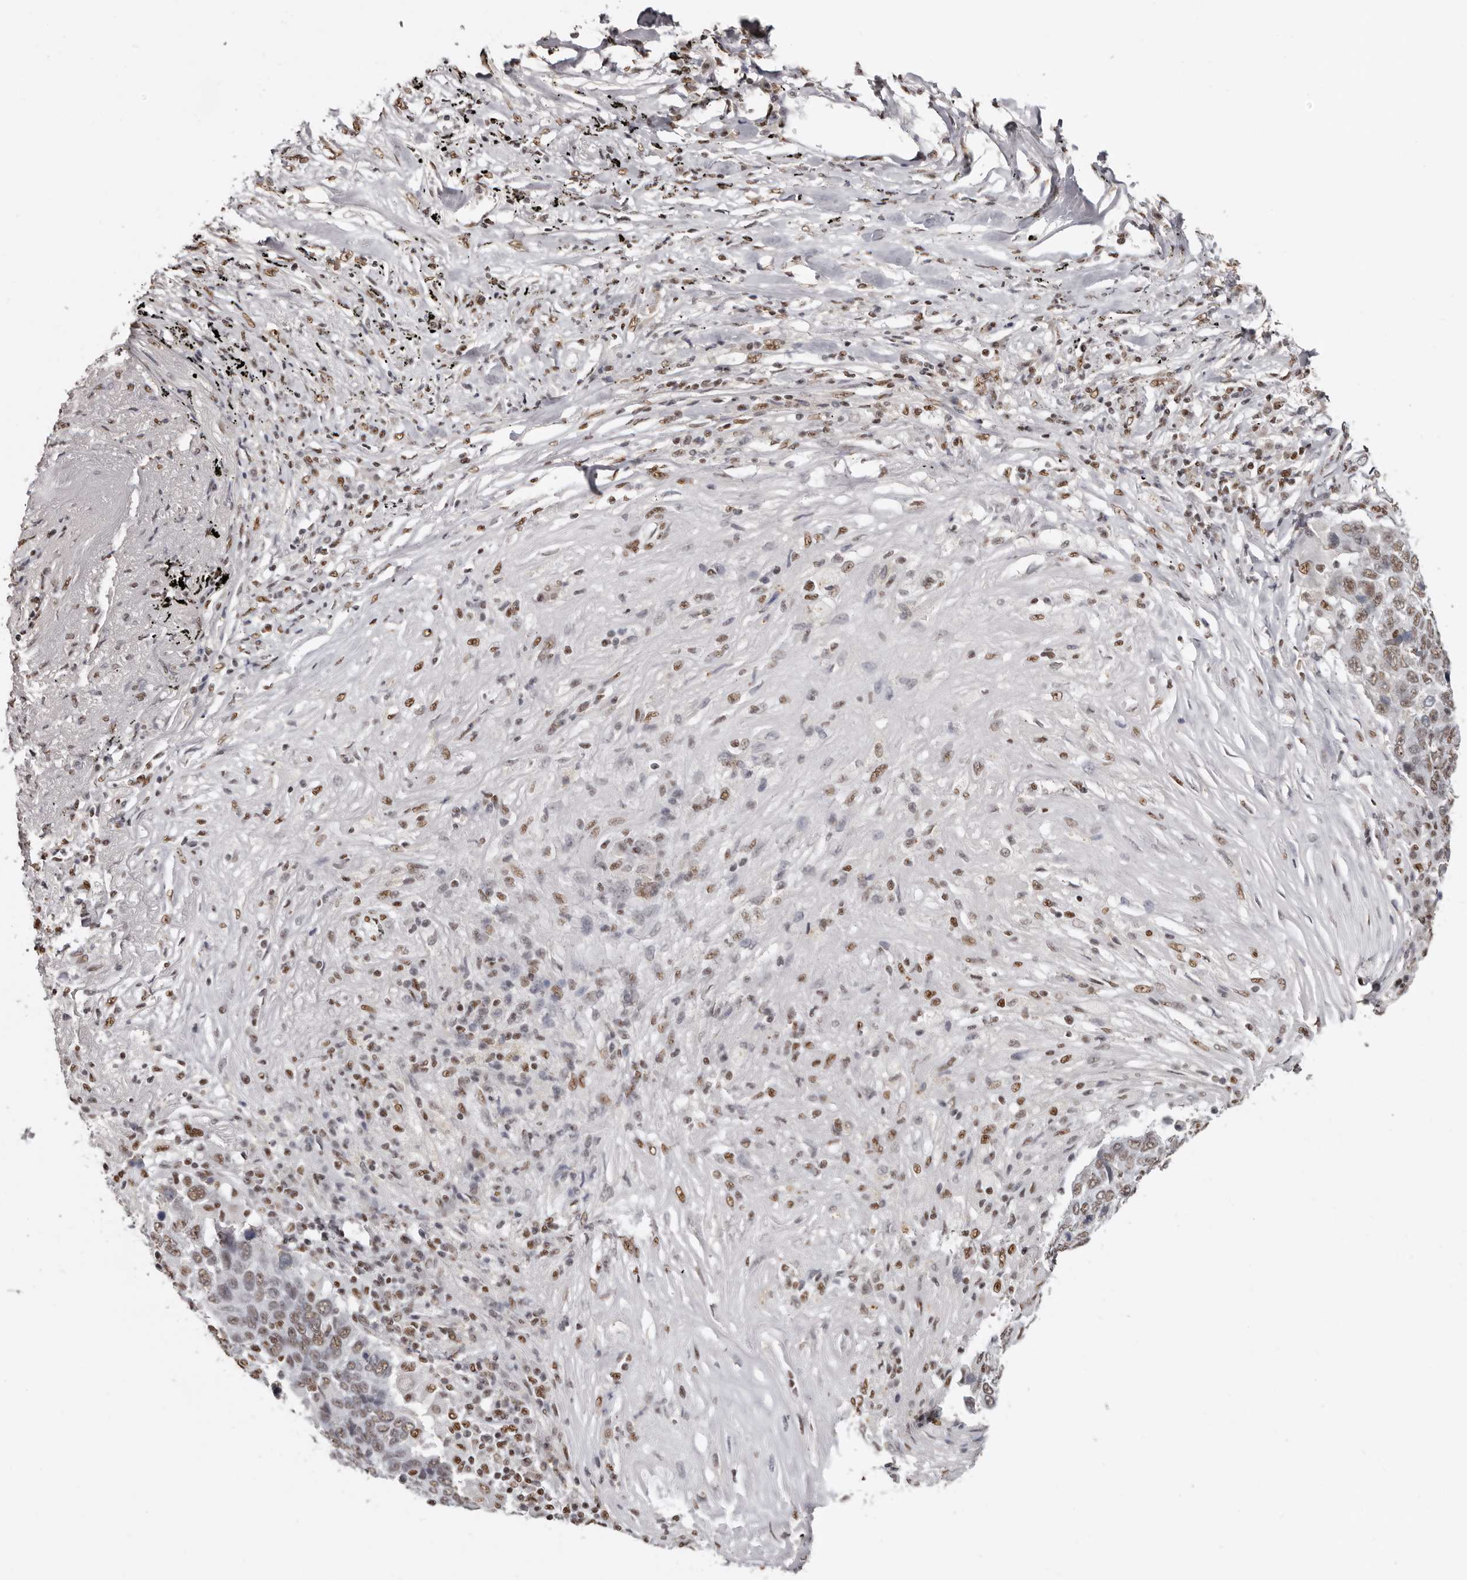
{"staining": {"intensity": "moderate", "quantity": ">75%", "location": "nuclear"}, "tissue": "lung cancer", "cell_type": "Tumor cells", "image_type": "cancer", "snomed": [{"axis": "morphology", "description": "Squamous cell carcinoma, NOS"}, {"axis": "topography", "description": "Lung"}], "caption": "Immunohistochemistry (IHC) (DAB (3,3'-diaminobenzidine)) staining of human lung squamous cell carcinoma reveals moderate nuclear protein expression in approximately >75% of tumor cells. The staining was performed using DAB to visualize the protein expression in brown, while the nuclei were stained in blue with hematoxylin (Magnification: 20x).", "gene": "SCAF4", "patient": {"sex": "male", "age": 66}}